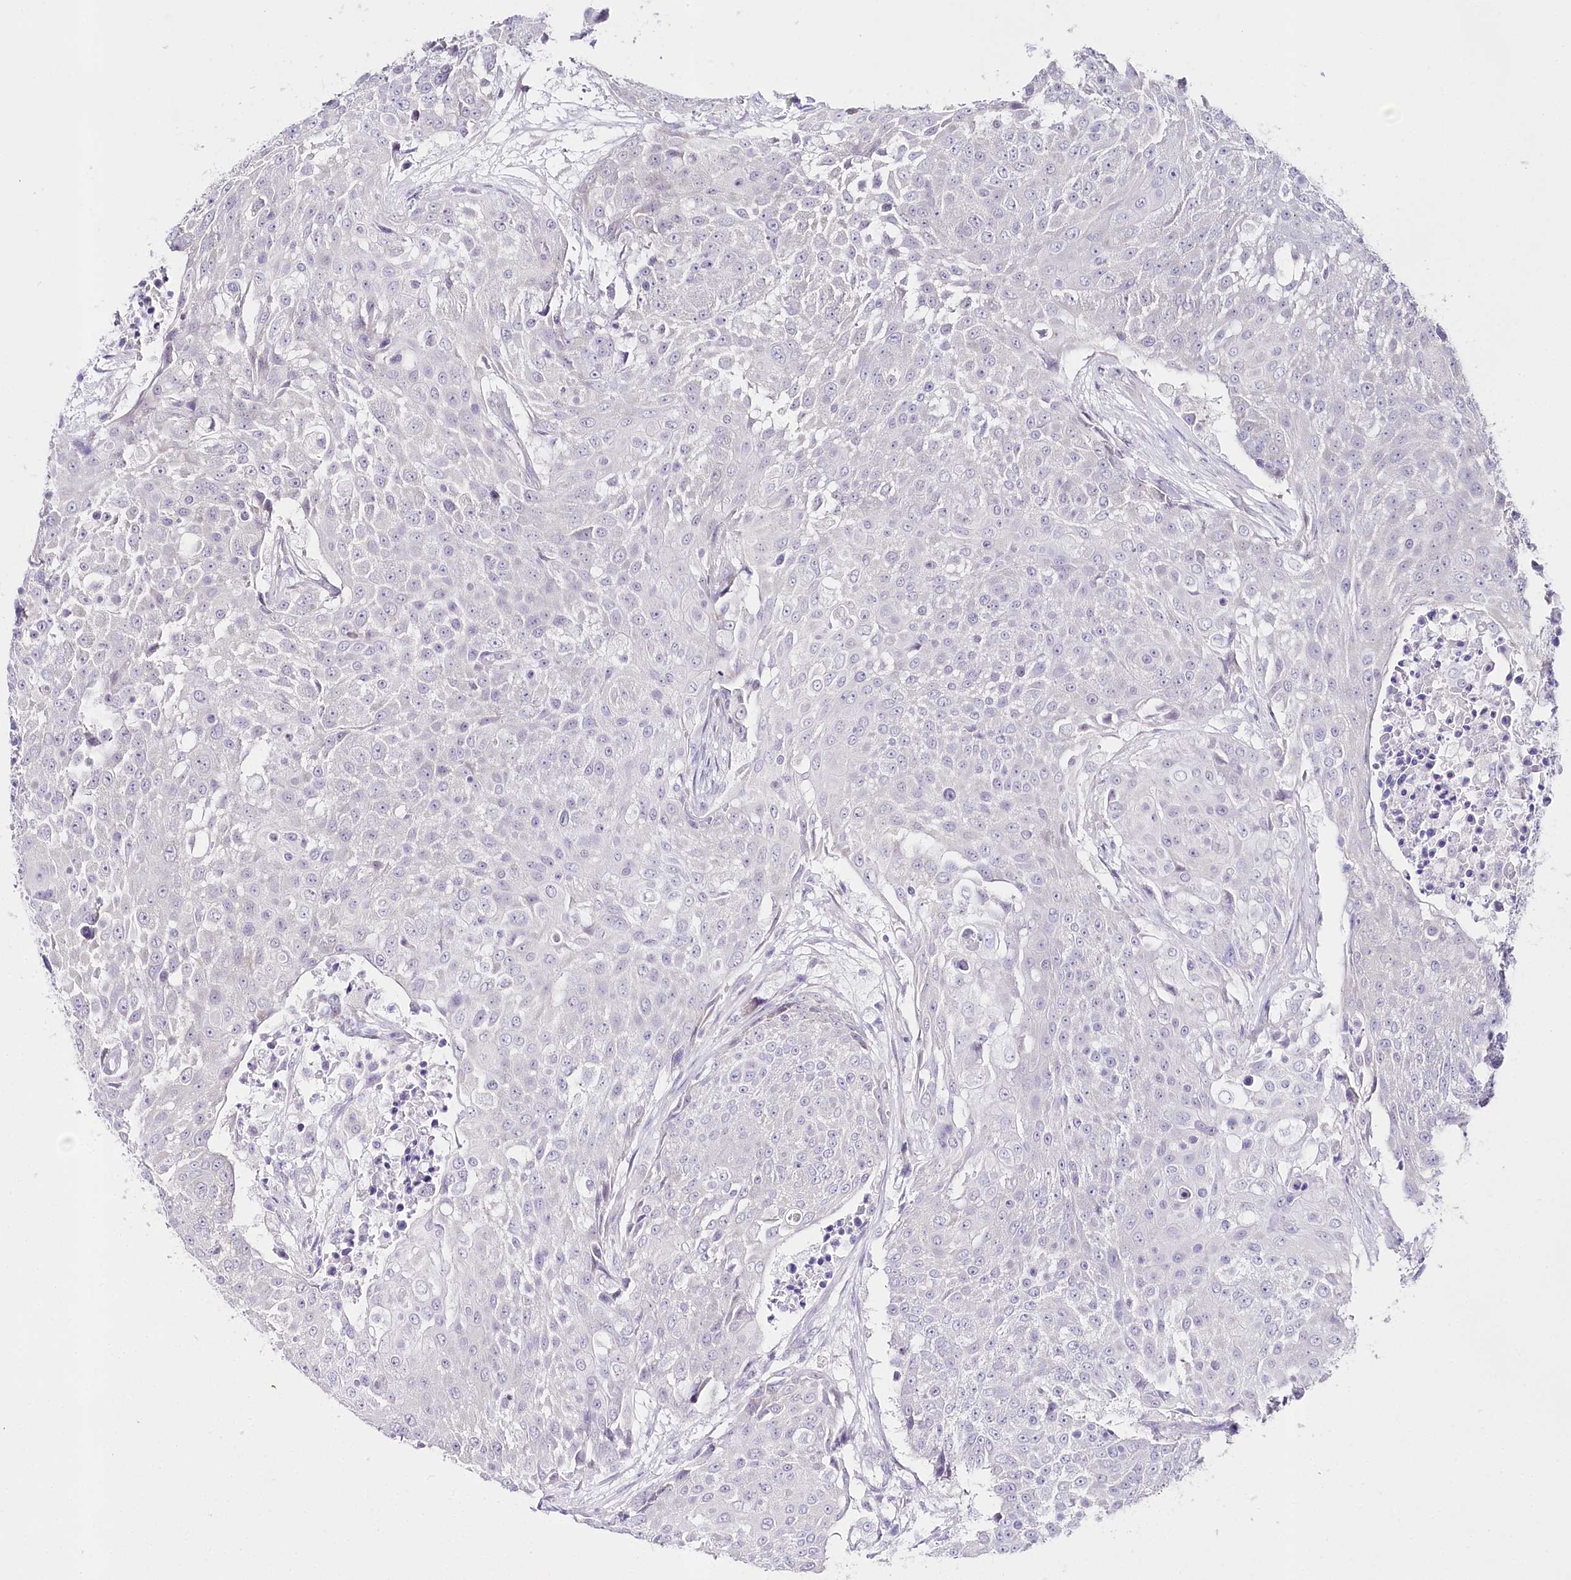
{"staining": {"intensity": "negative", "quantity": "none", "location": "none"}, "tissue": "urothelial cancer", "cell_type": "Tumor cells", "image_type": "cancer", "snomed": [{"axis": "morphology", "description": "Urothelial carcinoma, High grade"}, {"axis": "topography", "description": "Urinary bladder"}], "caption": "Photomicrograph shows no protein staining in tumor cells of urothelial carcinoma (high-grade) tissue.", "gene": "CSN3", "patient": {"sex": "female", "age": 63}}